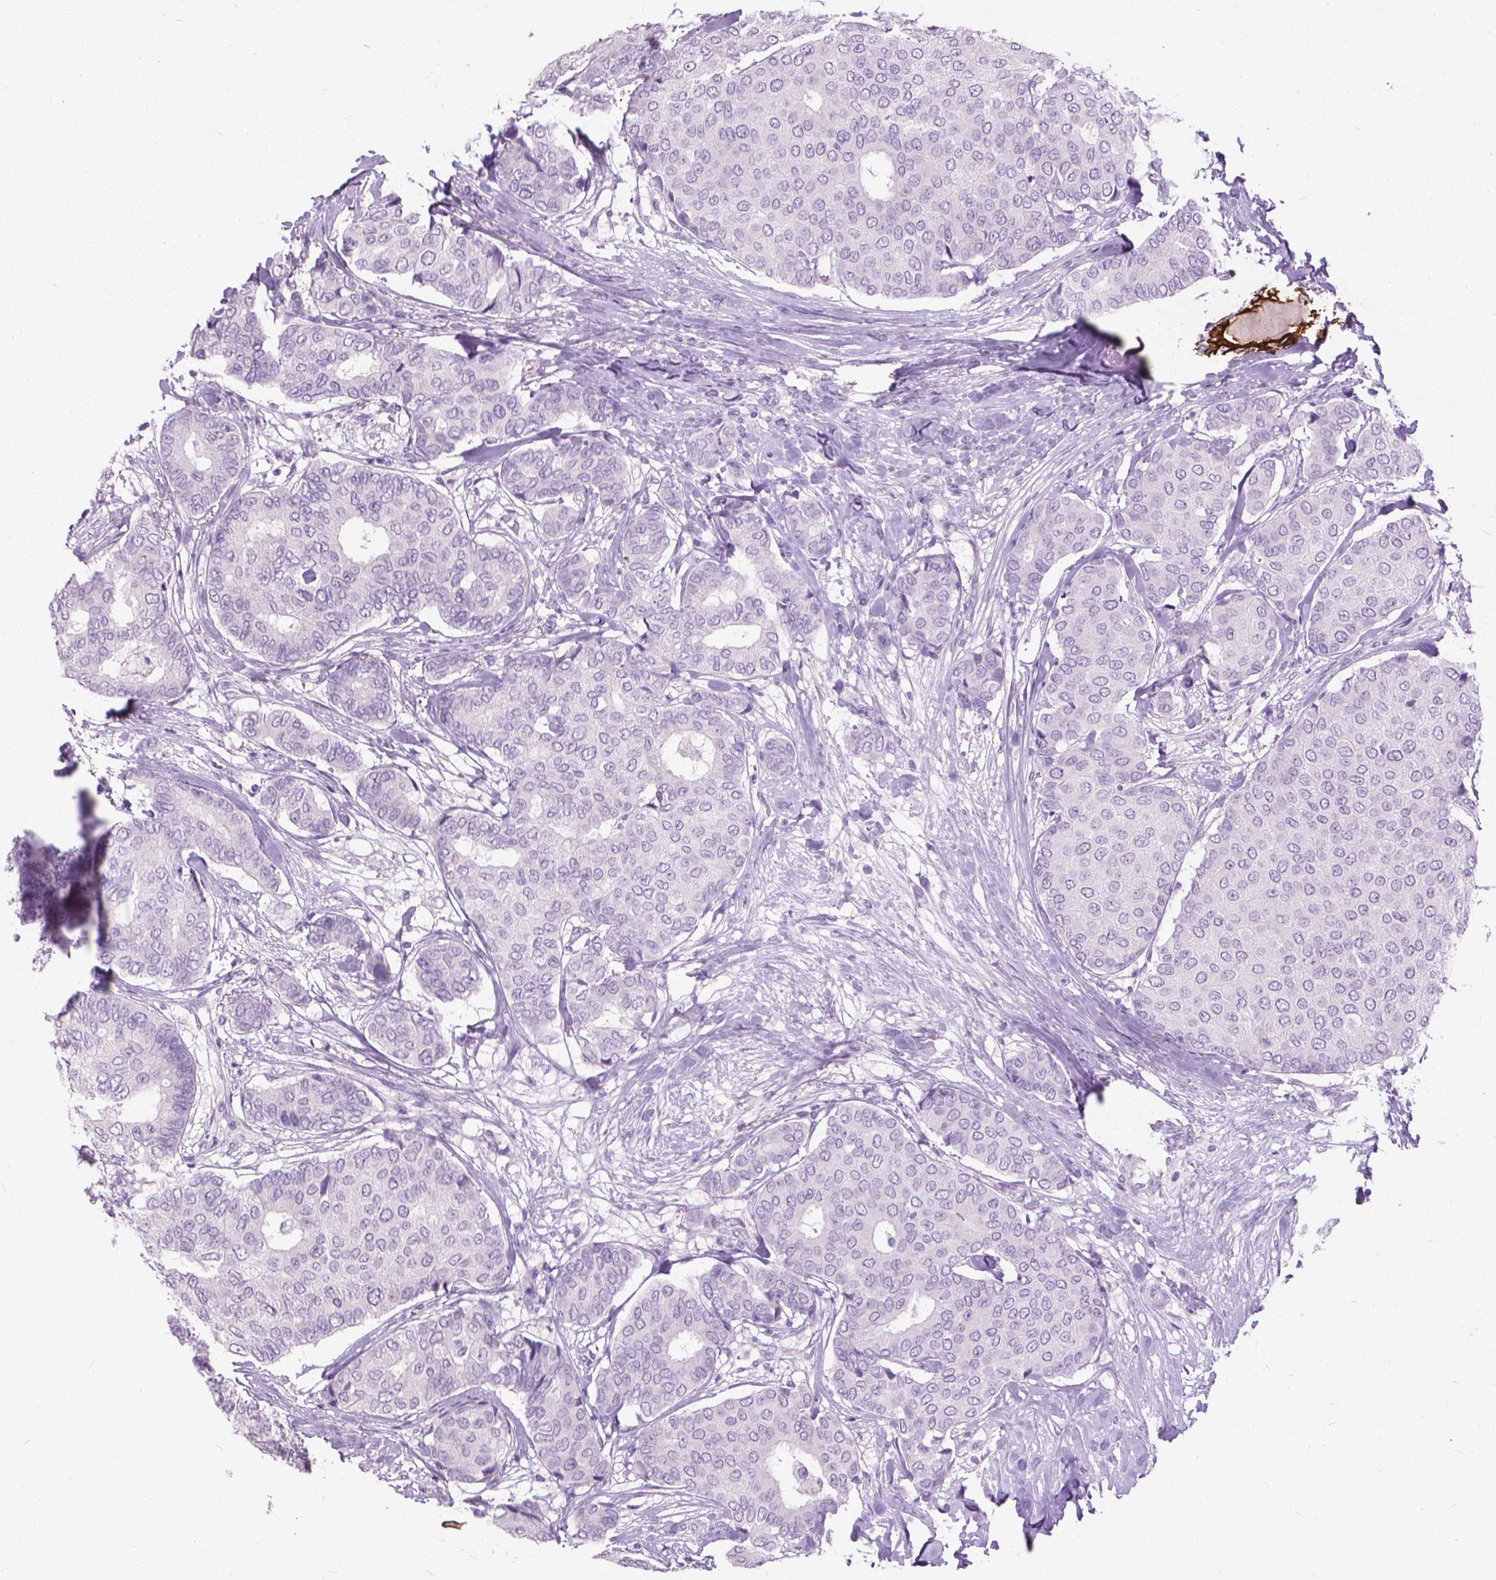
{"staining": {"intensity": "negative", "quantity": "none", "location": "none"}, "tissue": "breast cancer", "cell_type": "Tumor cells", "image_type": "cancer", "snomed": [{"axis": "morphology", "description": "Duct carcinoma"}, {"axis": "topography", "description": "Breast"}], "caption": "The IHC micrograph has no significant expression in tumor cells of breast cancer (infiltrating ductal carcinoma) tissue.", "gene": "KRT5", "patient": {"sex": "female", "age": 75}}